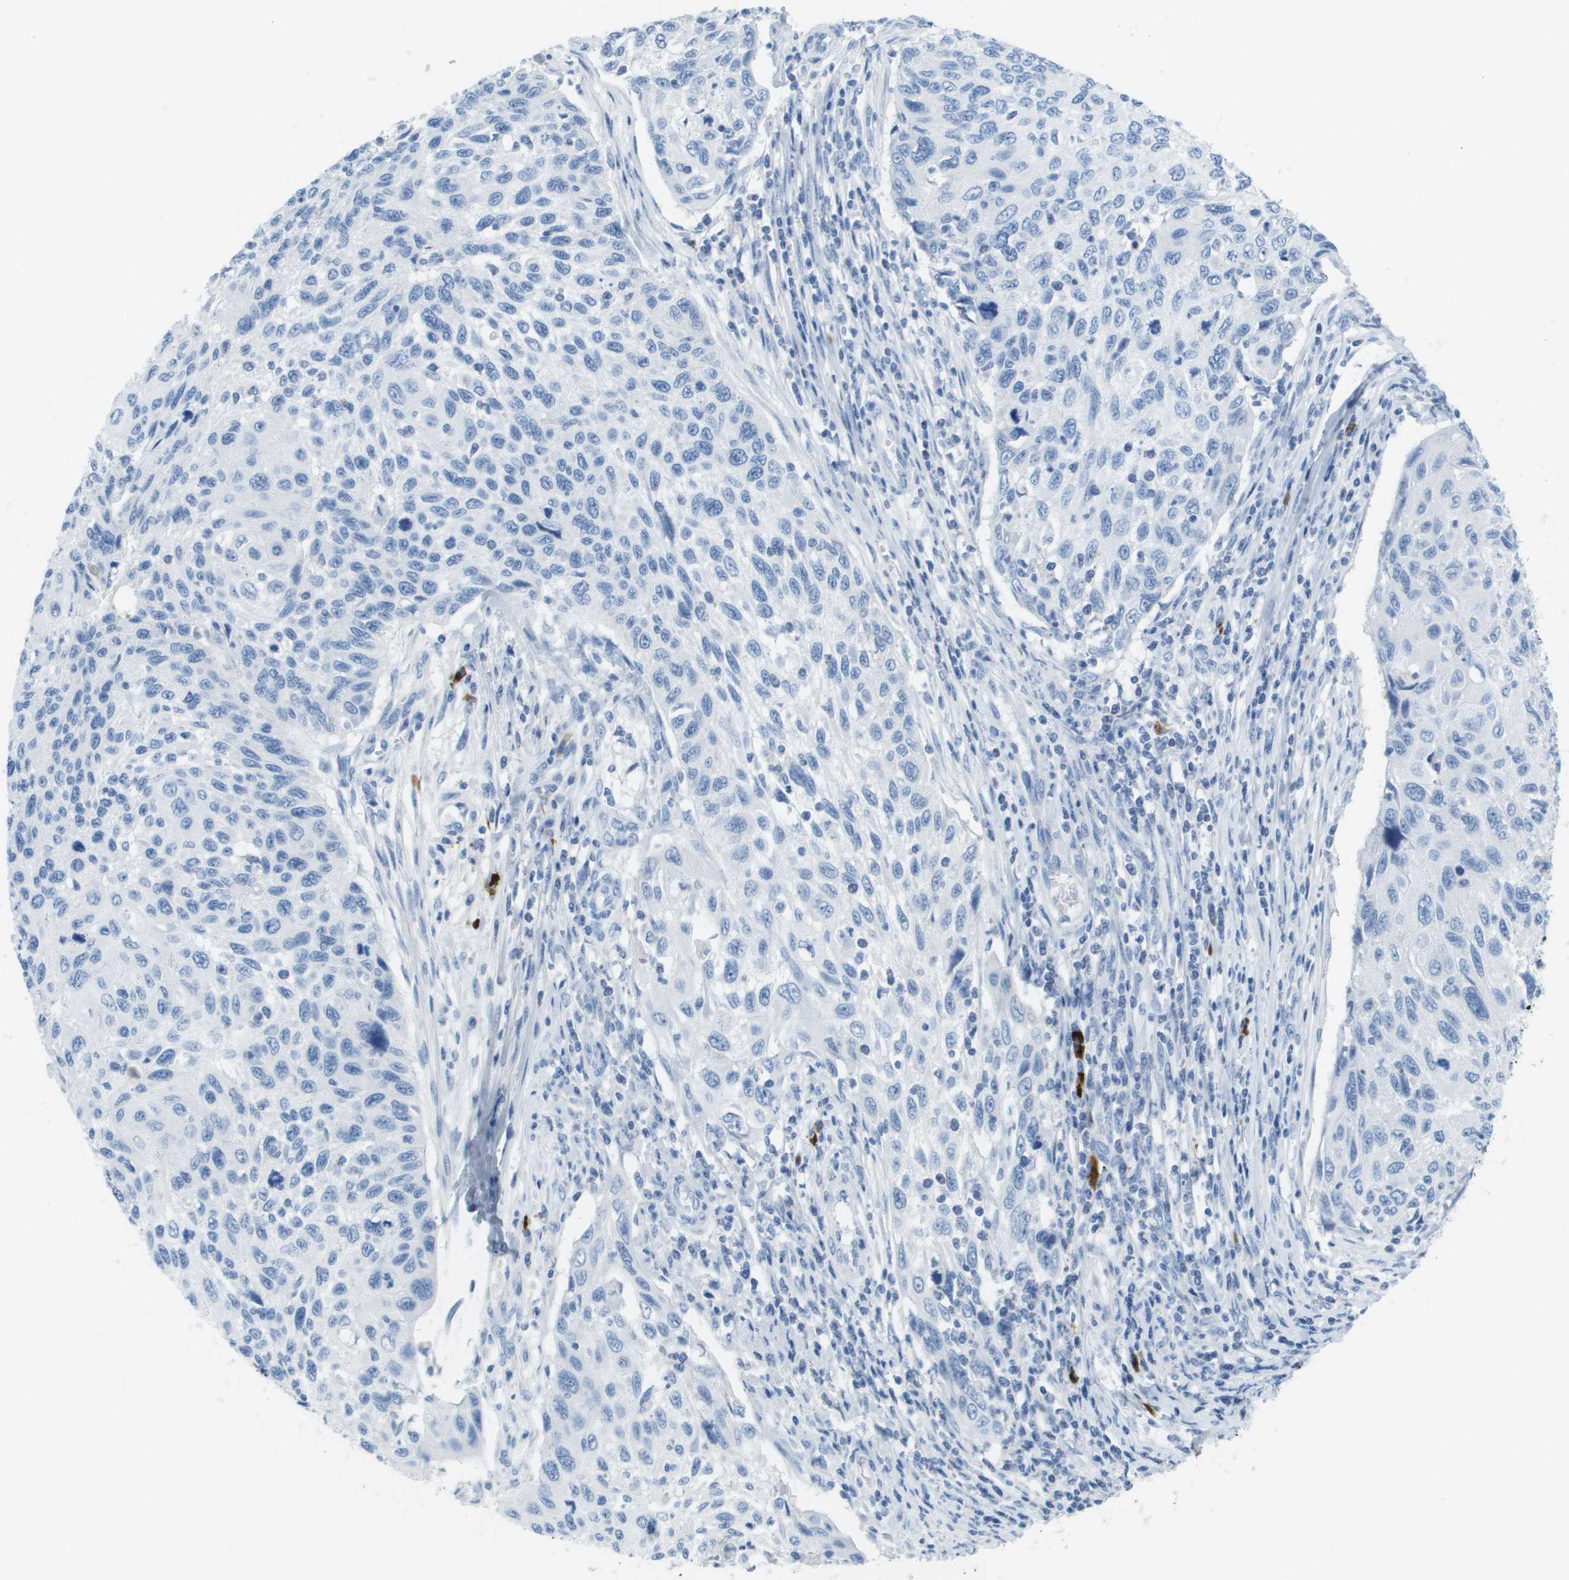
{"staining": {"intensity": "negative", "quantity": "none", "location": "none"}, "tissue": "cervical cancer", "cell_type": "Tumor cells", "image_type": "cancer", "snomed": [{"axis": "morphology", "description": "Squamous cell carcinoma, NOS"}, {"axis": "topography", "description": "Cervix"}], "caption": "Histopathology image shows no significant protein expression in tumor cells of cervical cancer (squamous cell carcinoma).", "gene": "GPR18", "patient": {"sex": "female", "age": 70}}